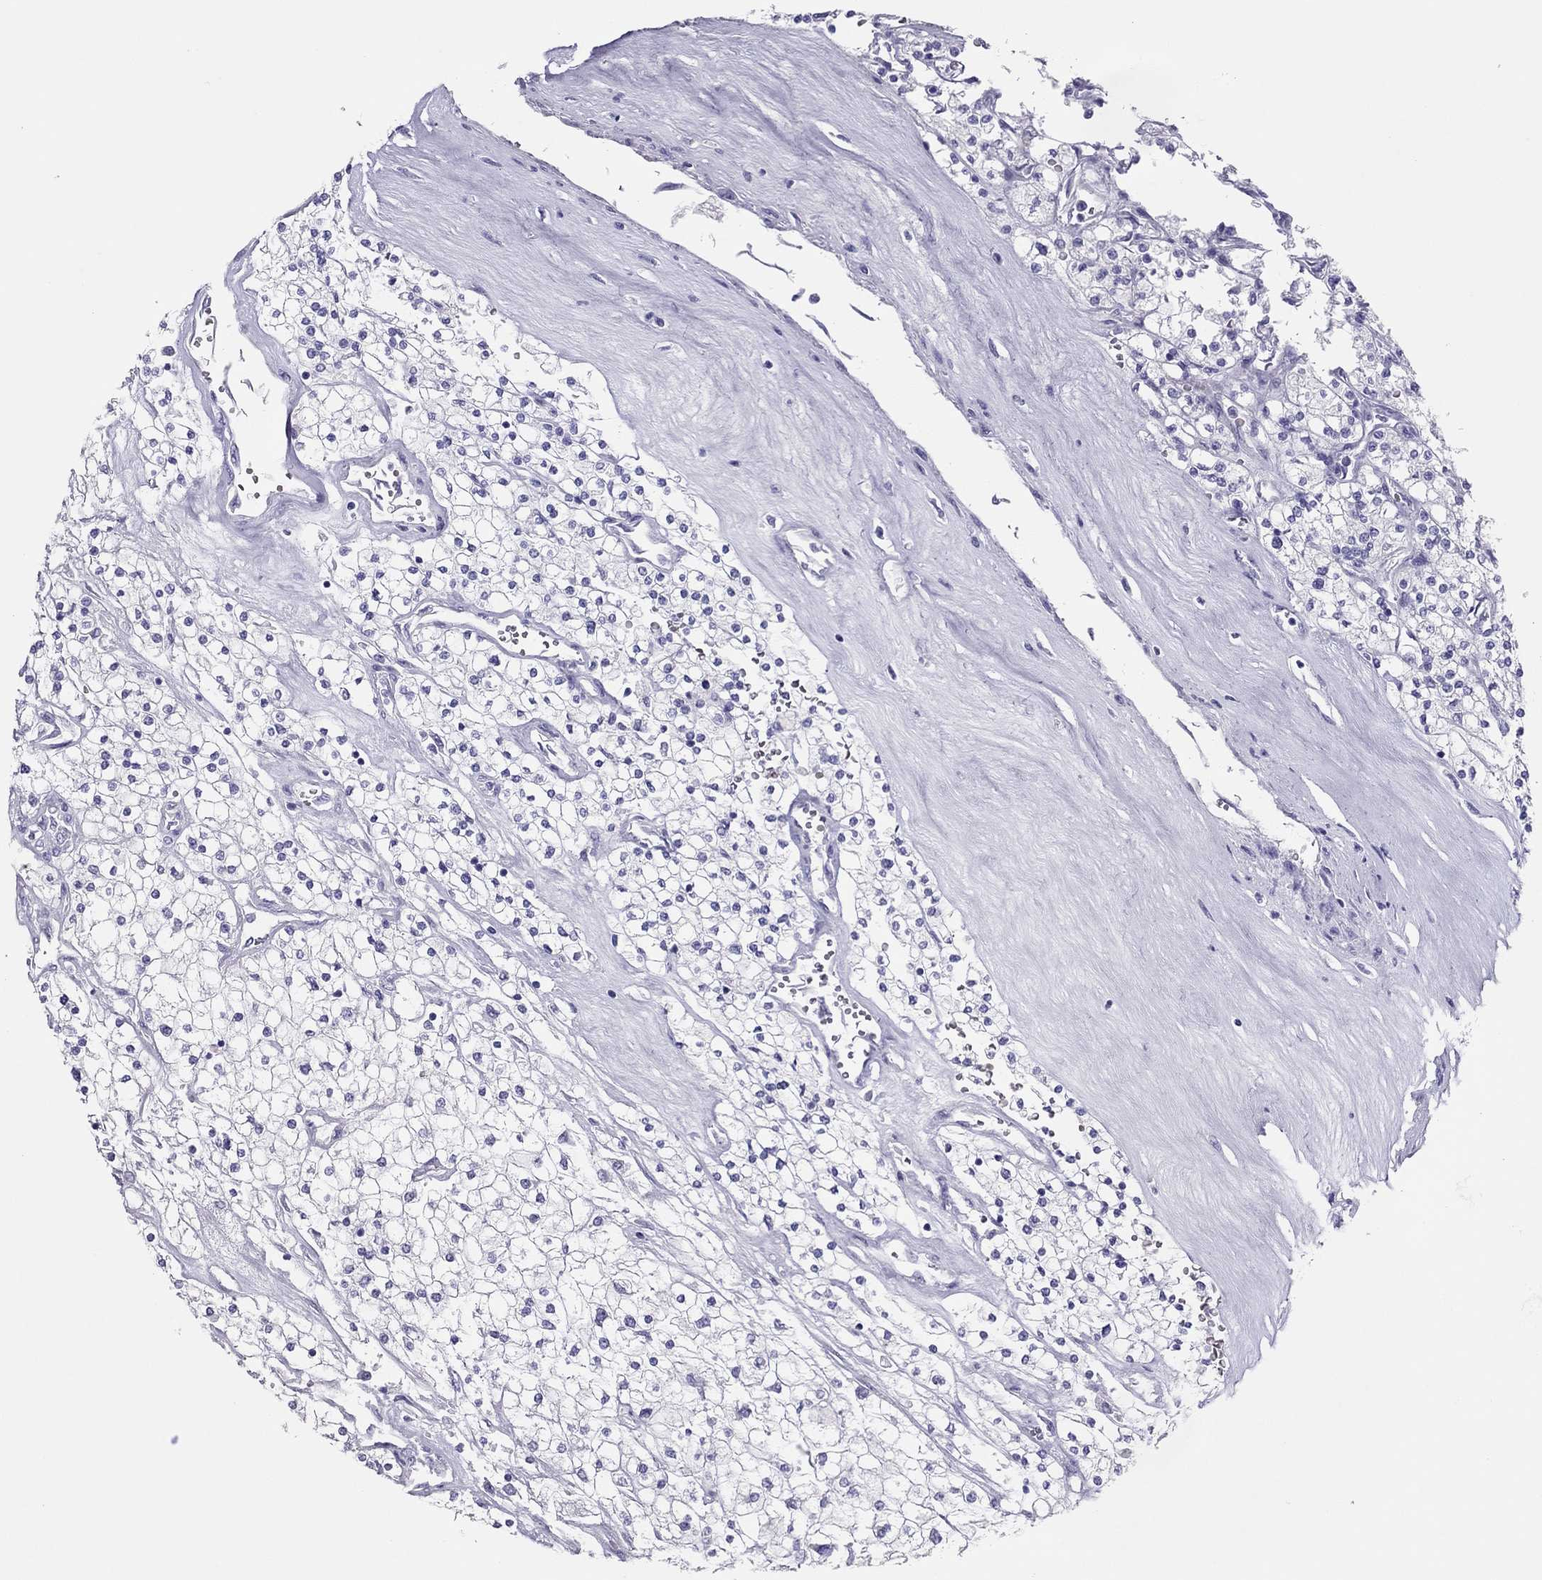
{"staining": {"intensity": "negative", "quantity": "none", "location": "none"}, "tissue": "renal cancer", "cell_type": "Tumor cells", "image_type": "cancer", "snomed": [{"axis": "morphology", "description": "Adenocarcinoma, NOS"}, {"axis": "topography", "description": "Kidney"}], "caption": "This is an IHC photomicrograph of human renal adenocarcinoma. There is no staining in tumor cells.", "gene": "TSHB", "patient": {"sex": "male", "age": 80}}